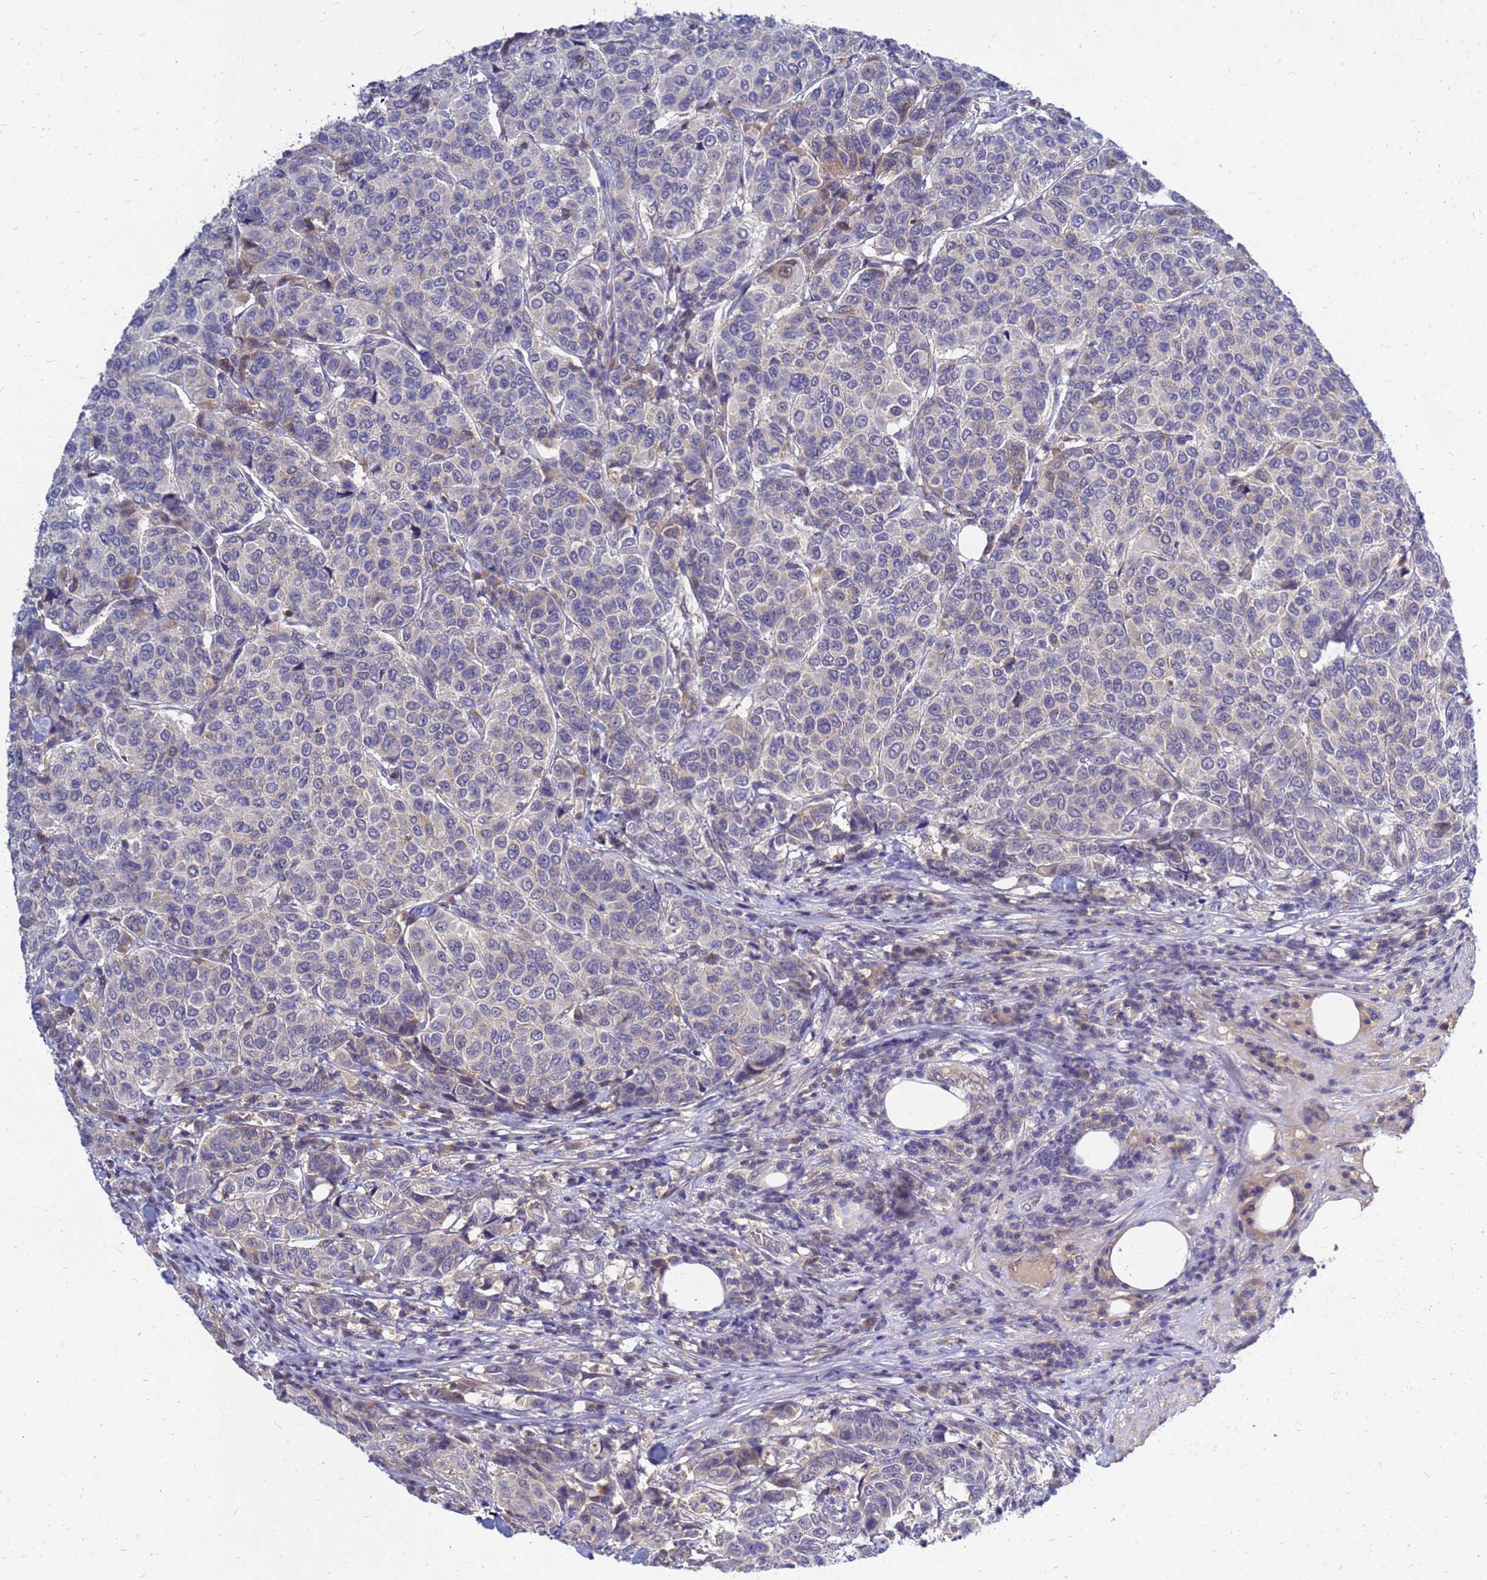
{"staining": {"intensity": "negative", "quantity": "none", "location": "none"}, "tissue": "breast cancer", "cell_type": "Tumor cells", "image_type": "cancer", "snomed": [{"axis": "morphology", "description": "Duct carcinoma"}, {"axis": "topography", "description": "Breast"}], "caption": "Immunohistochemistry of breast intraductal carcinoma displays no positivity in tumor cells.", "gene": "SRGAP3", "patient": {"sex": "female", "age": 55}}